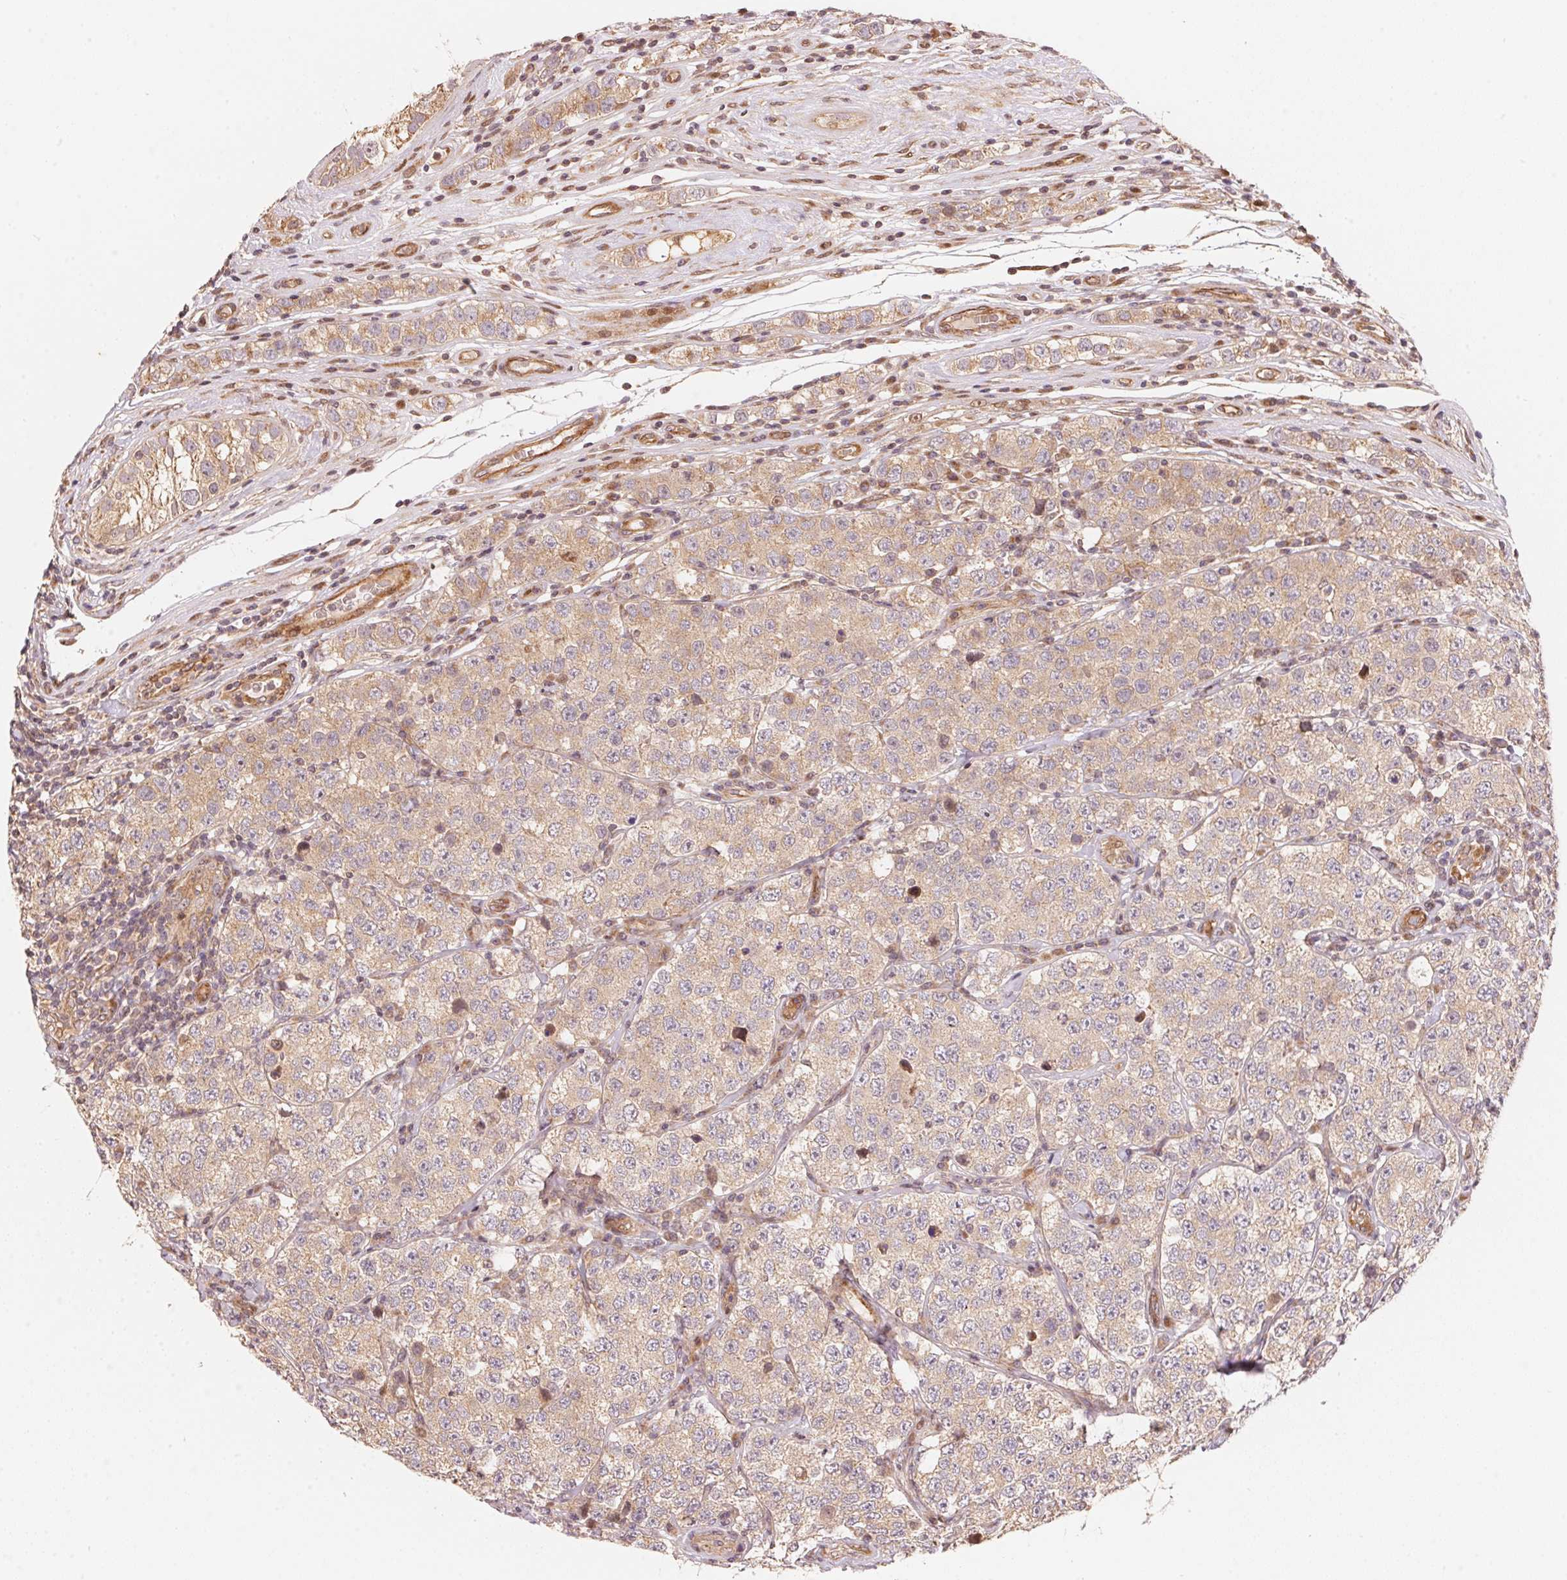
{"staining": {"intensity": "weak", "quantity": ">75%", "location": "cytoplasmic/membranous"}, "tissue": "testis cancer", "cell_type": "Tumor cells", "image_type": "cancer", "snomed": [{"axis": "morphology", "description": "Seminoma, NOS"}, {"axis": "topography", "description": "Testis"}], "caption": "Weak cytoplasmic/membranous positivity is identified in approximately >75% of tumor cells in seminoma (testis).", "gene": "TNIP2", "patient": {"sex": "male", "age": 34}}